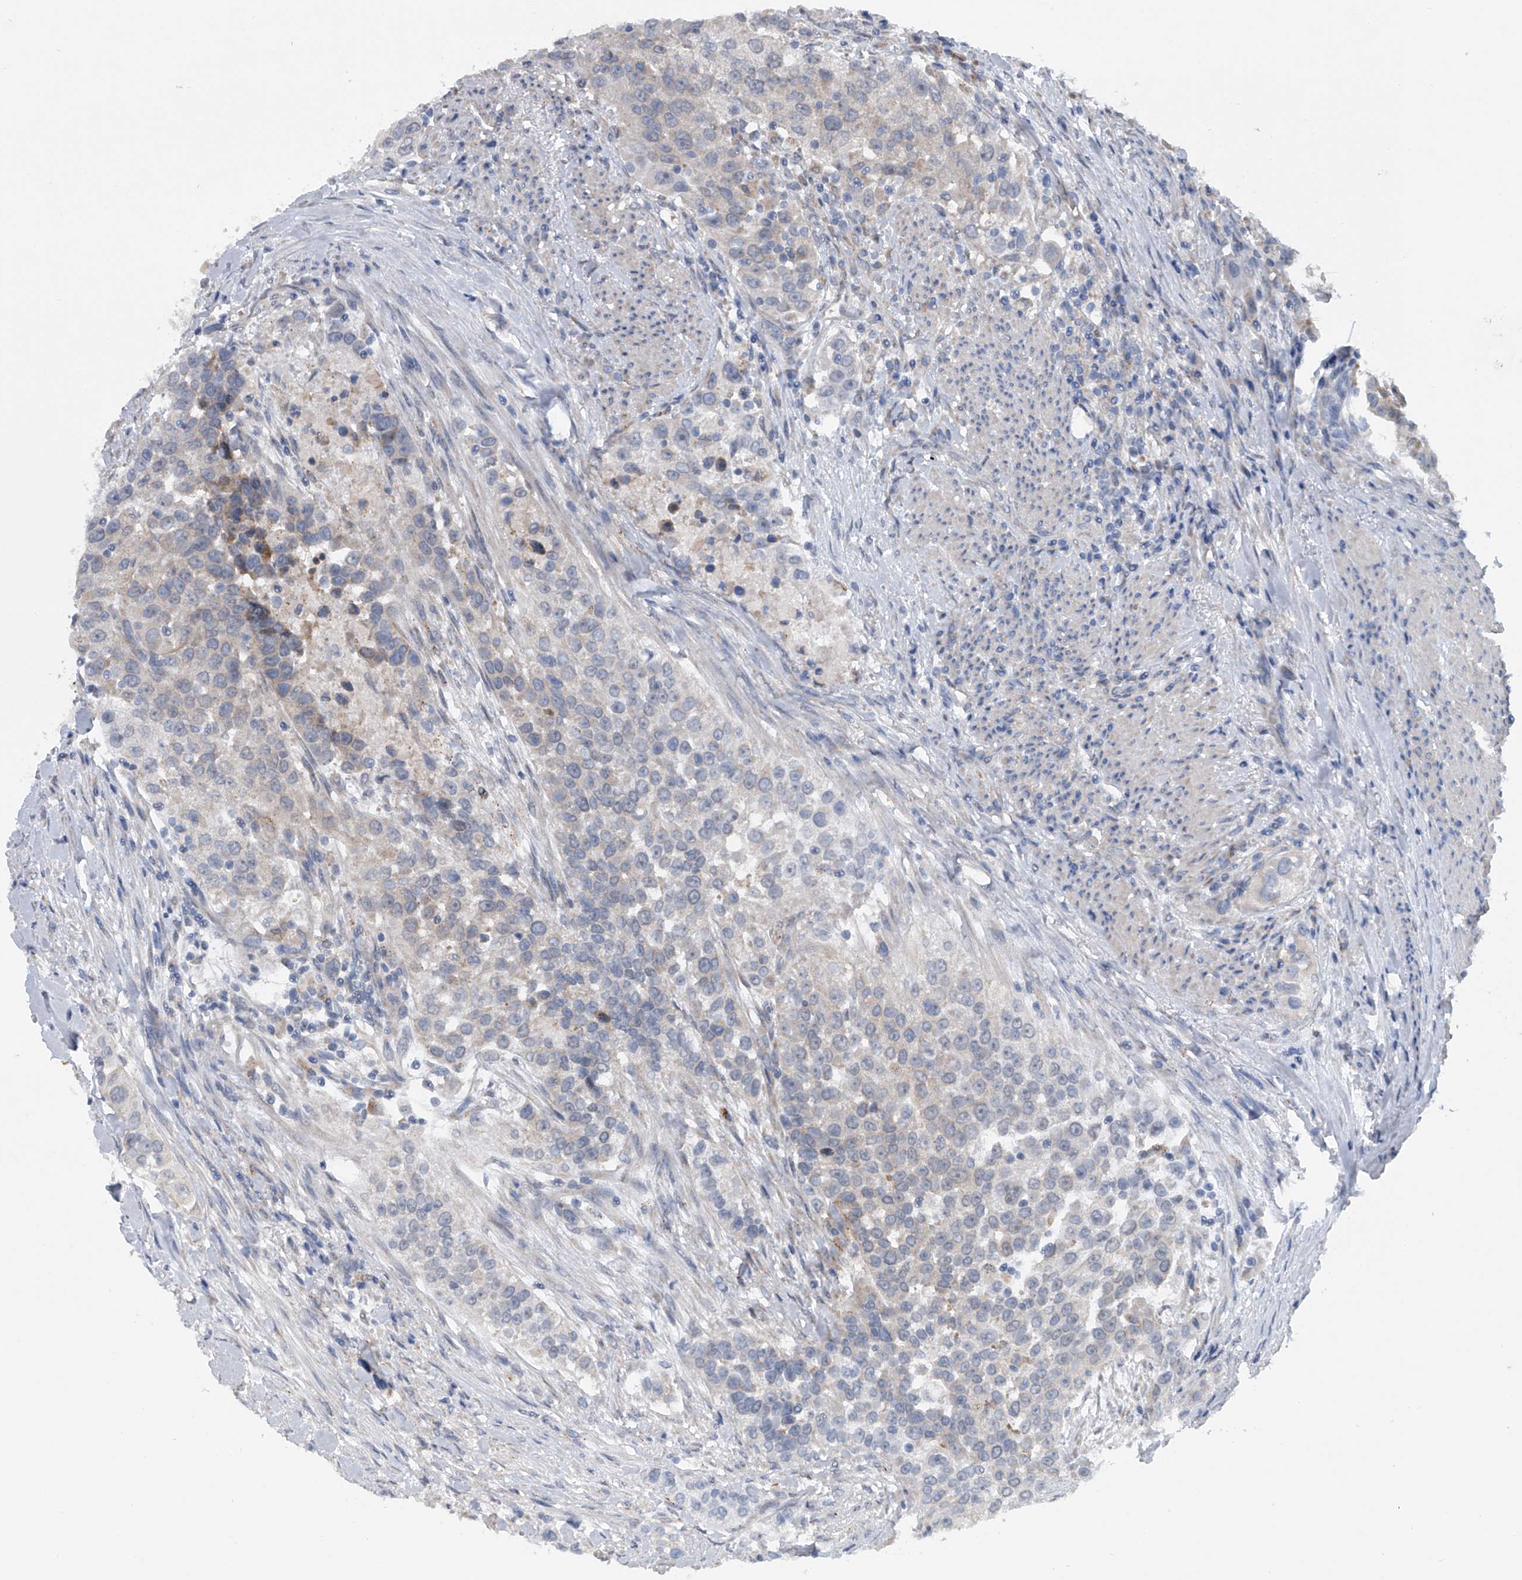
{"staining": {"intensity": "weak", "quantity": "25%-75%", "location": "cytoplasmic/membranous"}, "tissue": "urothelial cancer", "cell_type": "Tumor cells", "image_type": "cancer", "snomed": [{"axis": "morphology", "description": "Urothelial carcinoma, High grade"}, {"axis": "topography", "description": "Urinary bladder"}], "caption": "Urothelial carcinoma (high-grade) stained with a brown dye reveals weak cytoplasmic/membranous positive positivity in approximately 25%-75% of tumor cells.", "gene": "GEMIN8", "patient": {"sex": "female", "age": 80}}